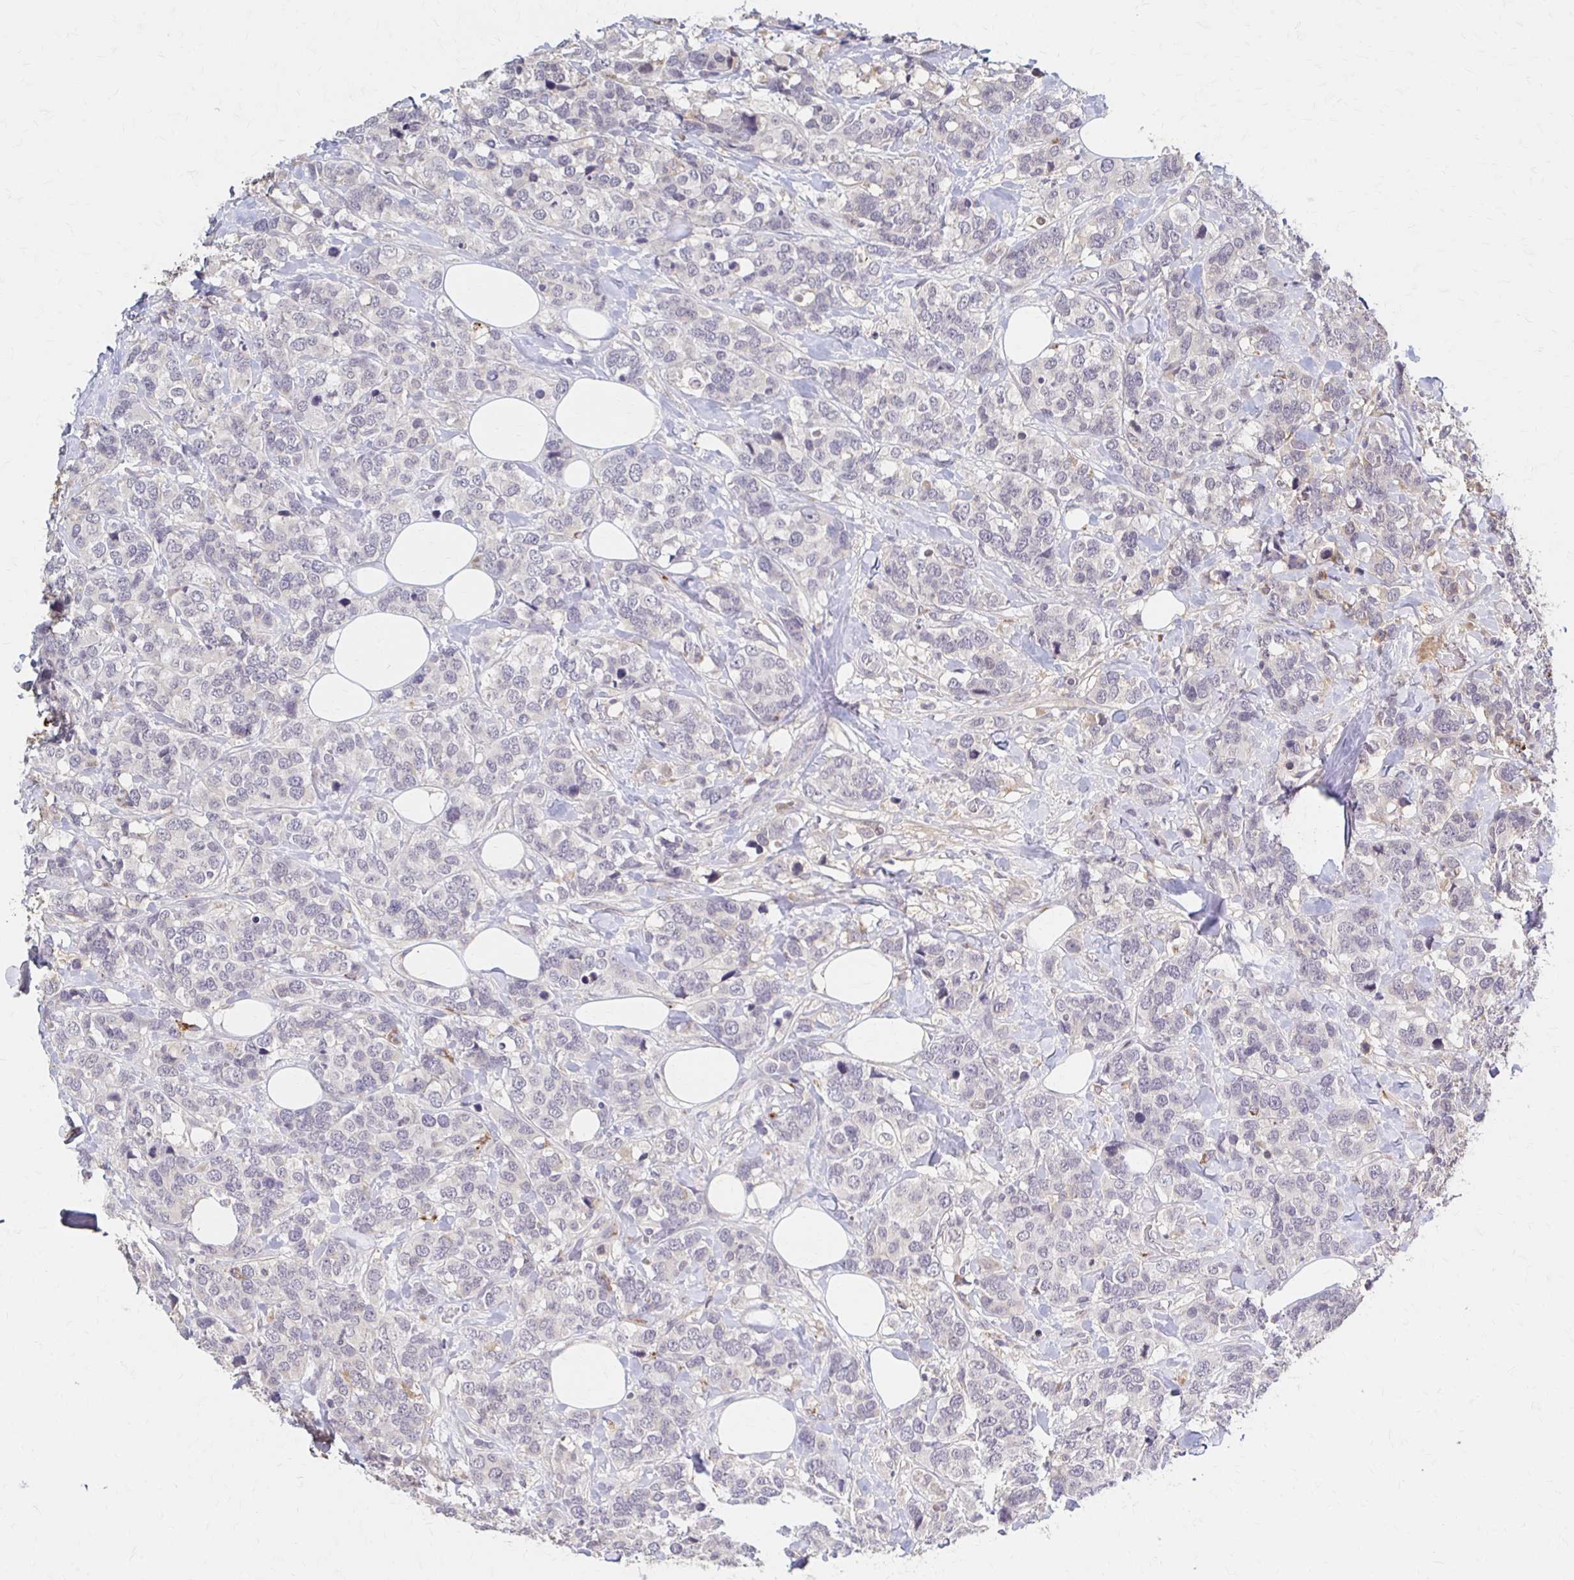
{"staining": {"intensity": "negative", "quantity": "none", "location": "none"}, "tissue": "breast cancer", "cell_type": "Tumor cells", "image_type": "cancer", "snomed": [{"axis": "morphology", "description": "Lobular carcinoma"}, {"axis": "topography", "description": "Breast"}], "caption": "An image of human breast lobular carcinoma is negative for staining in tumor cells.", "gene": "HMGCS2", "patient": {"sex": "female", "age": 59}}